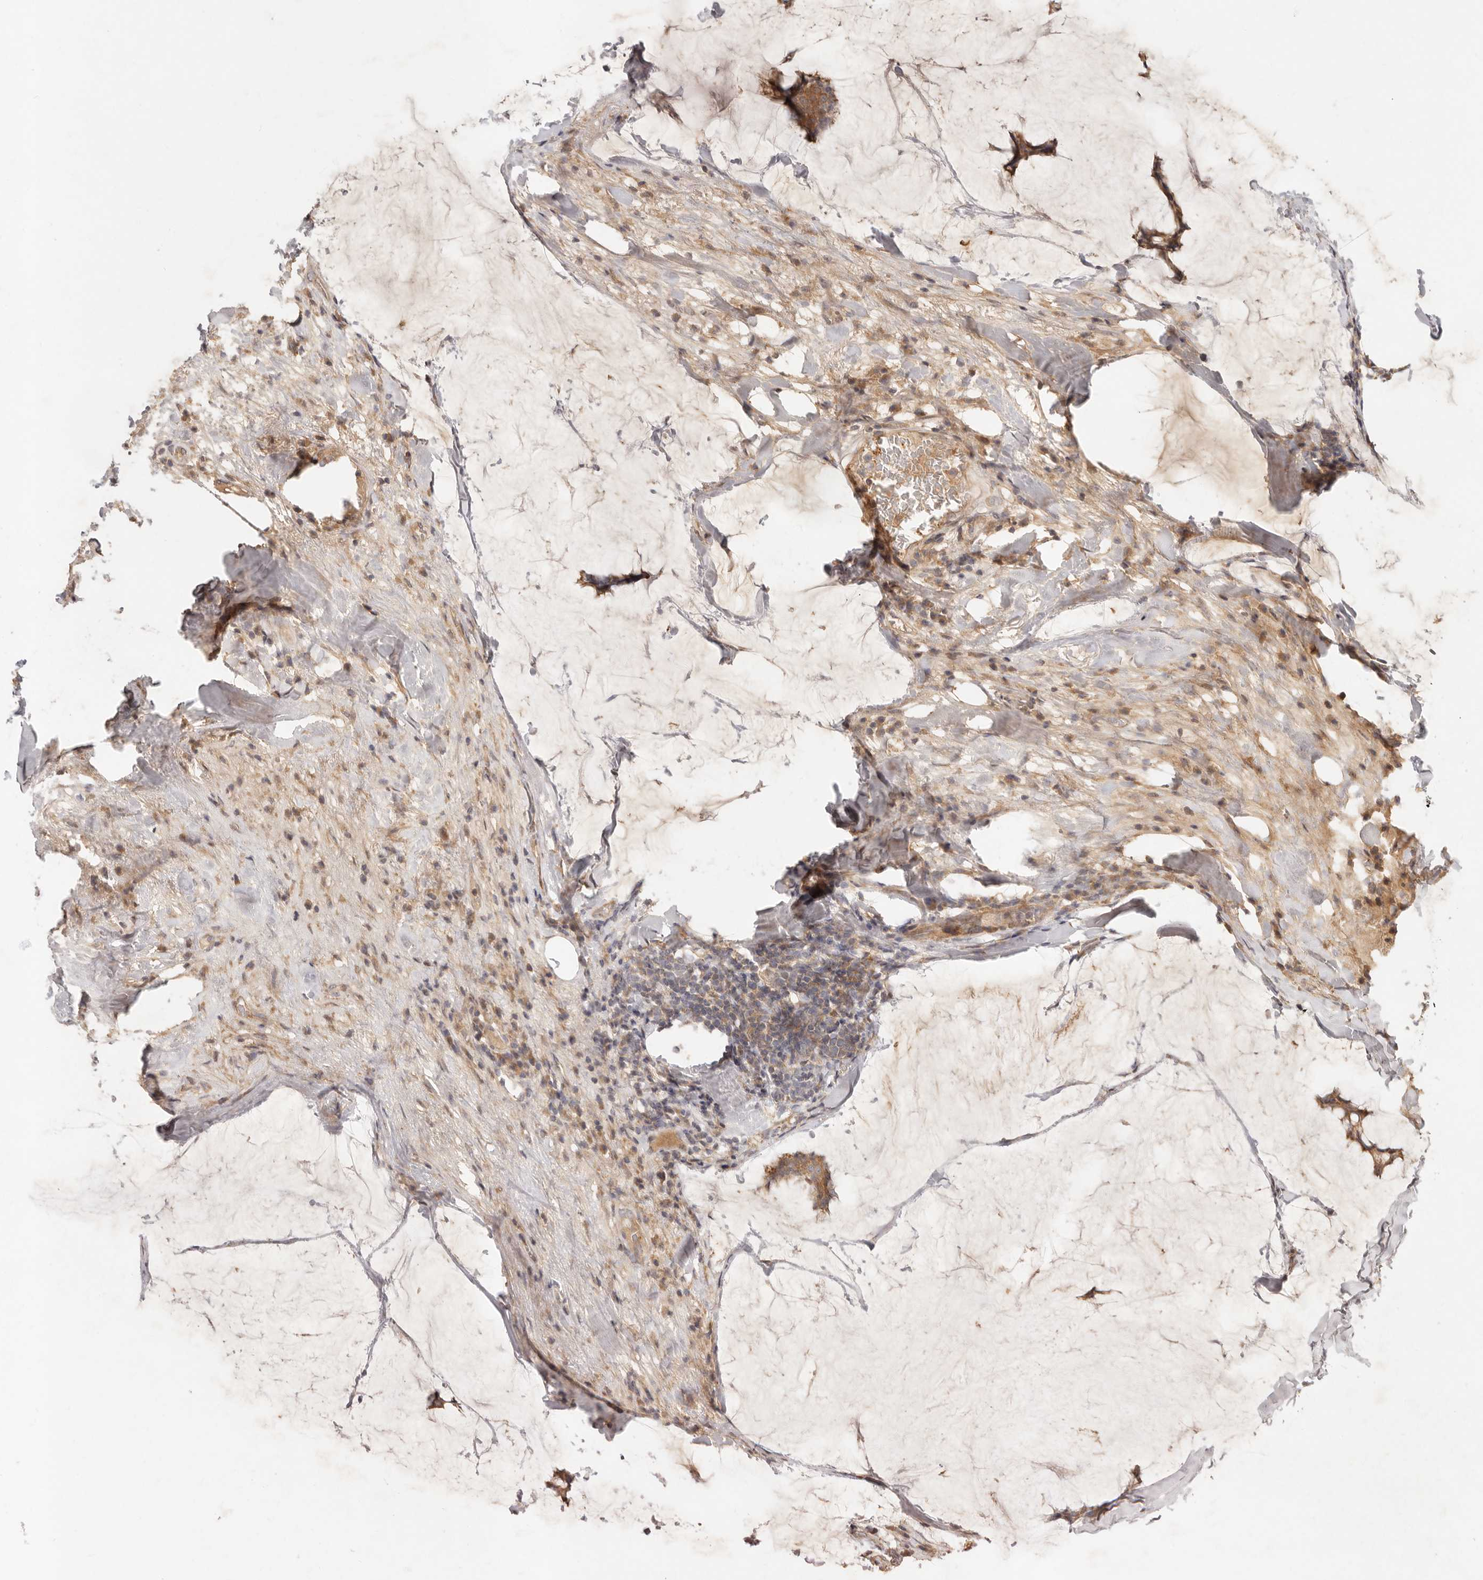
{"staining": {"intensity": "moderate", "quantity": ">75%", "location": "cytoplasmic/membranous"}, "tissue": "breast cancer", "cell_type": "Tumor cells", "image_type": "cancer", "snomed": [{"axis": "morphology", "description": "Duct carcinoma"}, {"axis": "topography", "description": "Breast"}], "caption": "DAB (3,3'-diaminobenzidine) immunohistochemical staining of breast cancer (intraductal carcinoma) reveals moderate cytoplasmic/membranous protein staining in approximately >75% of tumor cells. (IHC, brightfield microscopy, high magnification).", "gene": "VIPR1", "patient": {"sex": "female", "age": 93}}